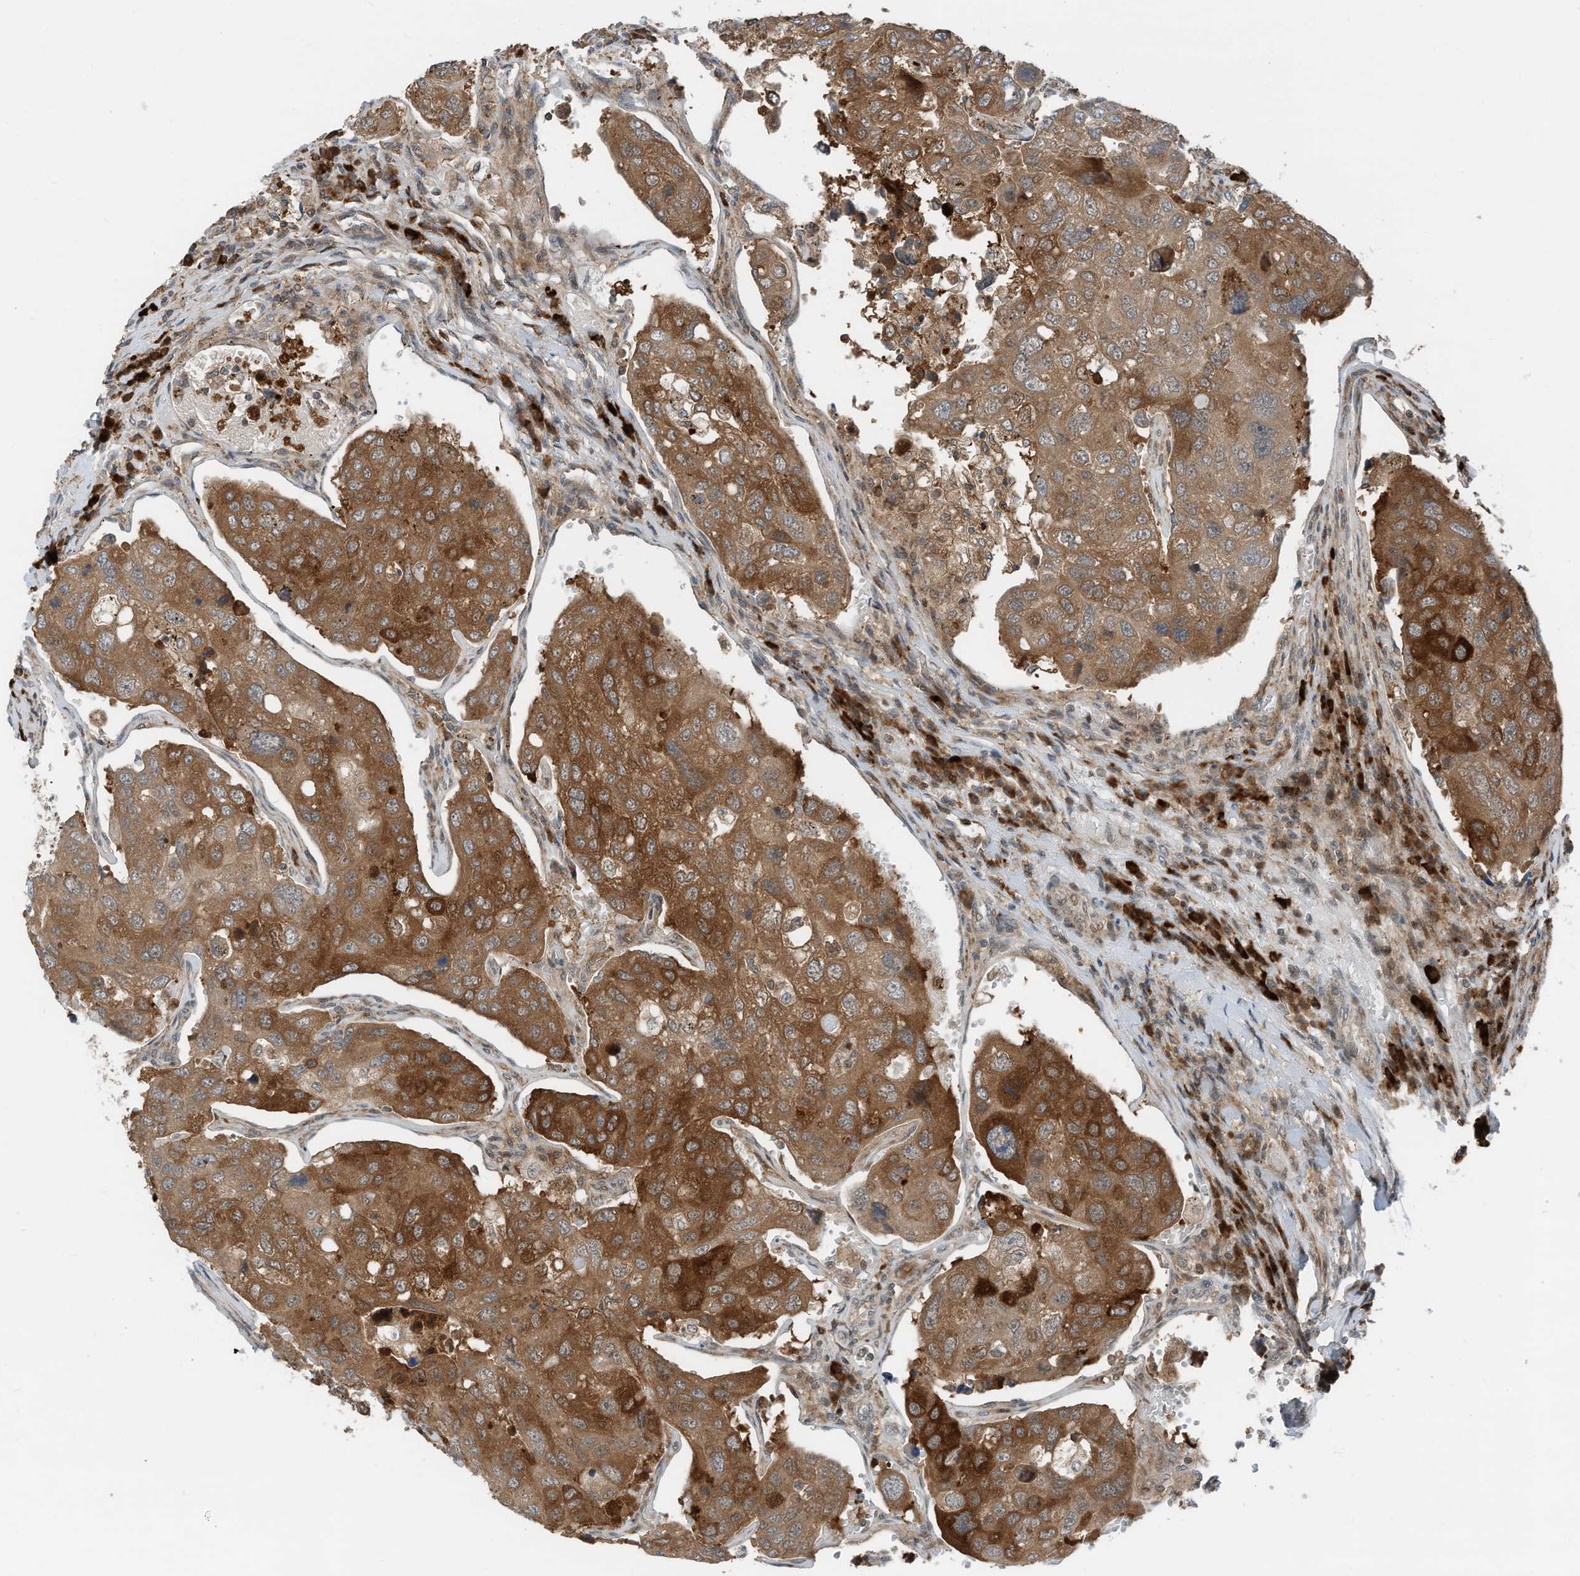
{"staining": {"intensity": "strong", "quantity": ">75%", "location": "cytoplasmic/membranous"}, "tissue": "urothelial cancer", "cell_type": "Tumor cells", "image_type": "cancer", "snomed": [{"axis": "morphology", "description": "Urothelial carcinoma, High grade"}, {"axis": "topography", "description": "Lymph node"}, {"axis": "topography", "description": "Urinary bladder"}], "caption": "Immunohistochemical staining of high-grade urothelial carcinoma displays strong cytoplasmic/membranous protein expression in approximately >75% of tumor cells.", "gene": "RMND1", "patient": {"sex": "male", "age": 51}}